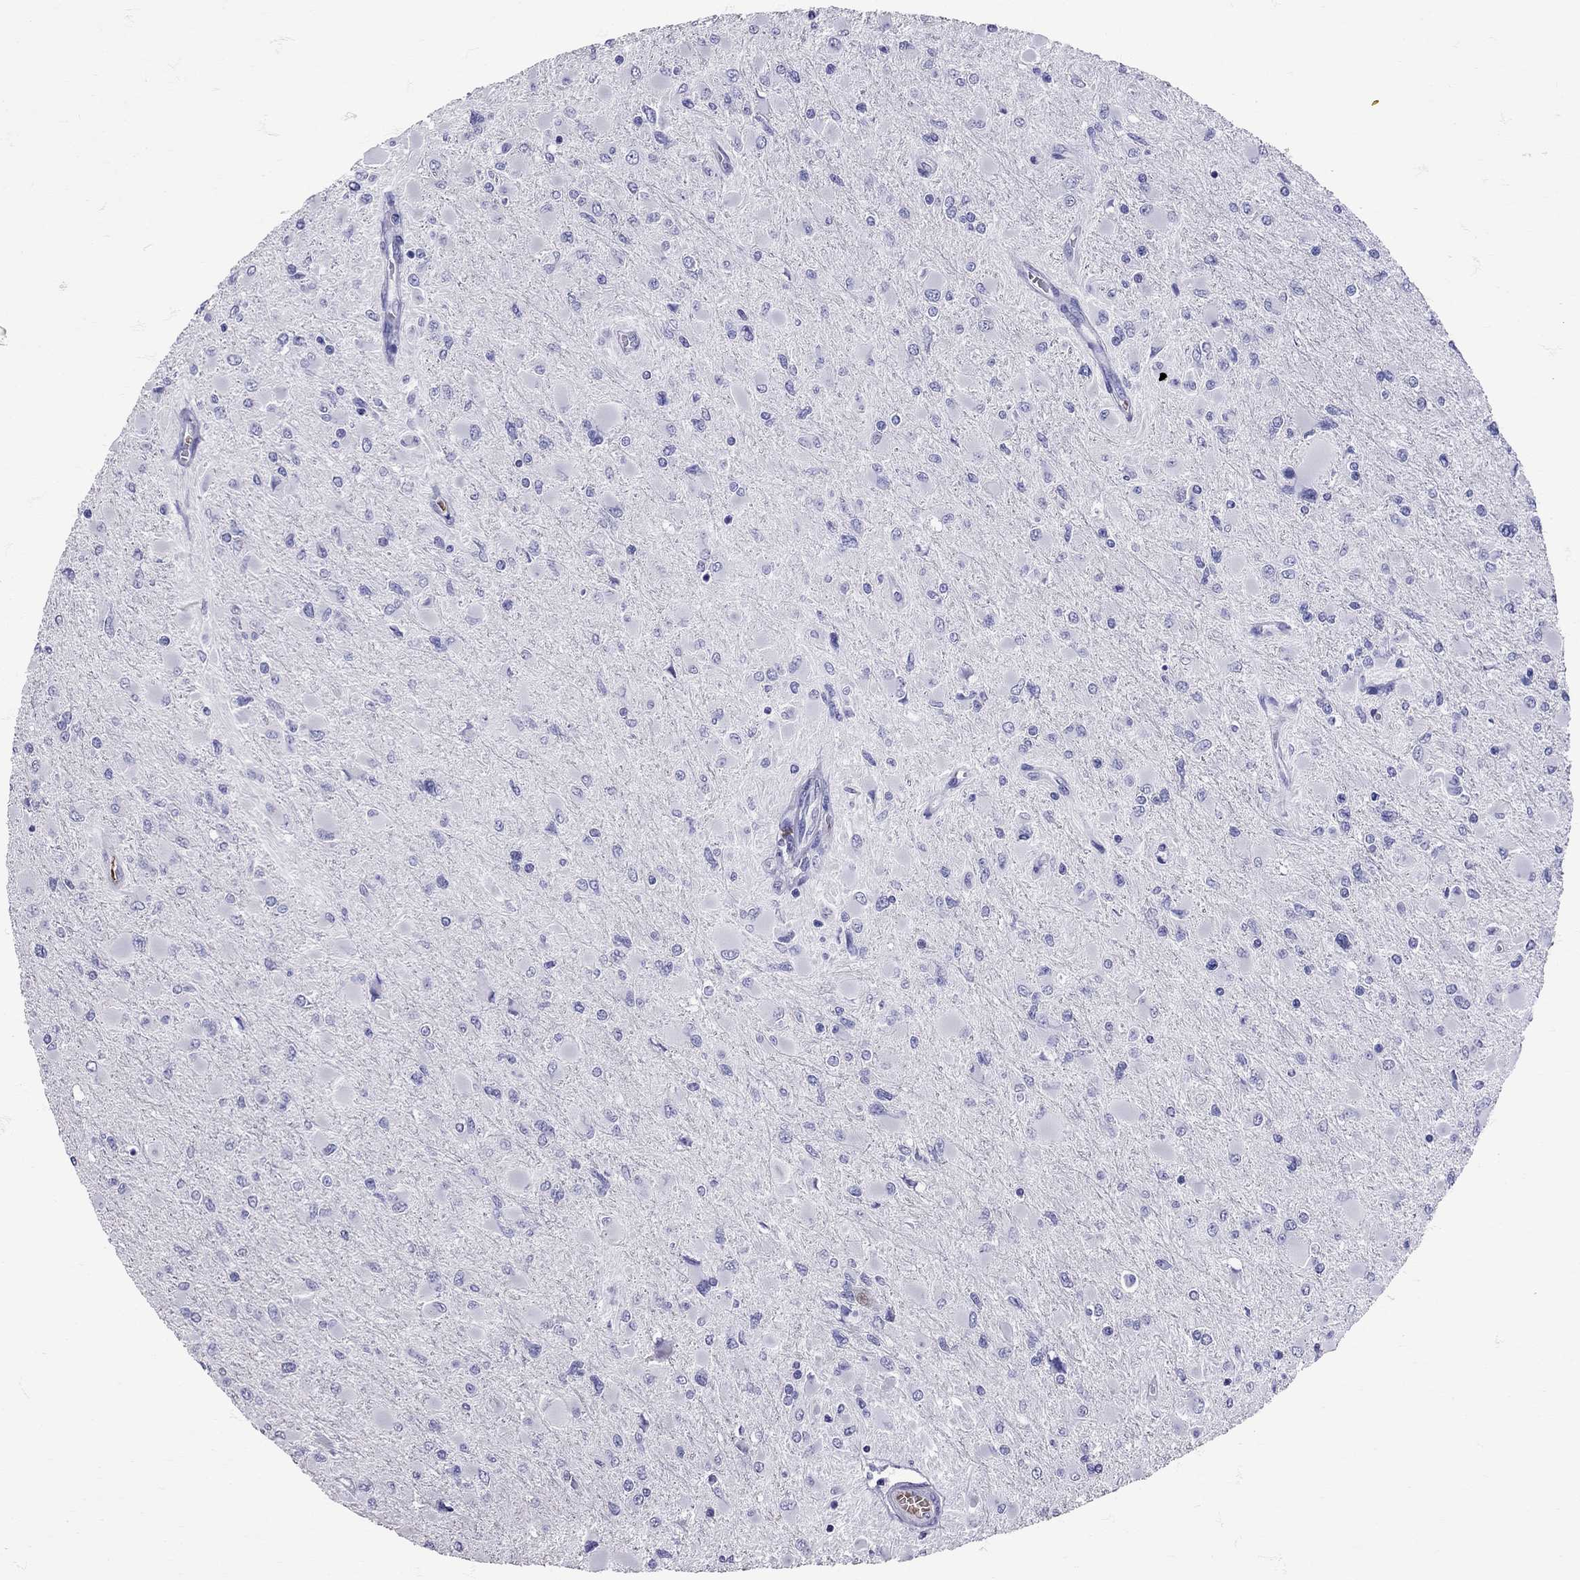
{"staining": {"intensity": "negative", "quantity": "none", "location": "none"}, "tissue": "glioma", "cell_type": "Tumor cells", "image_type": "cancer", "snomed": [{"axis": "morphology", "description": "Glioma, malignant, High grade"}, {"axis": "topography", "description": "Cerebral cortex"}], "caption": "A photomicrograph of human glioma is negative for staining in tumor cells. (DAB immunohistochemistry, high magnification).", "gene": "TBR1", "patient": {"sex": "female", "age": 36}}